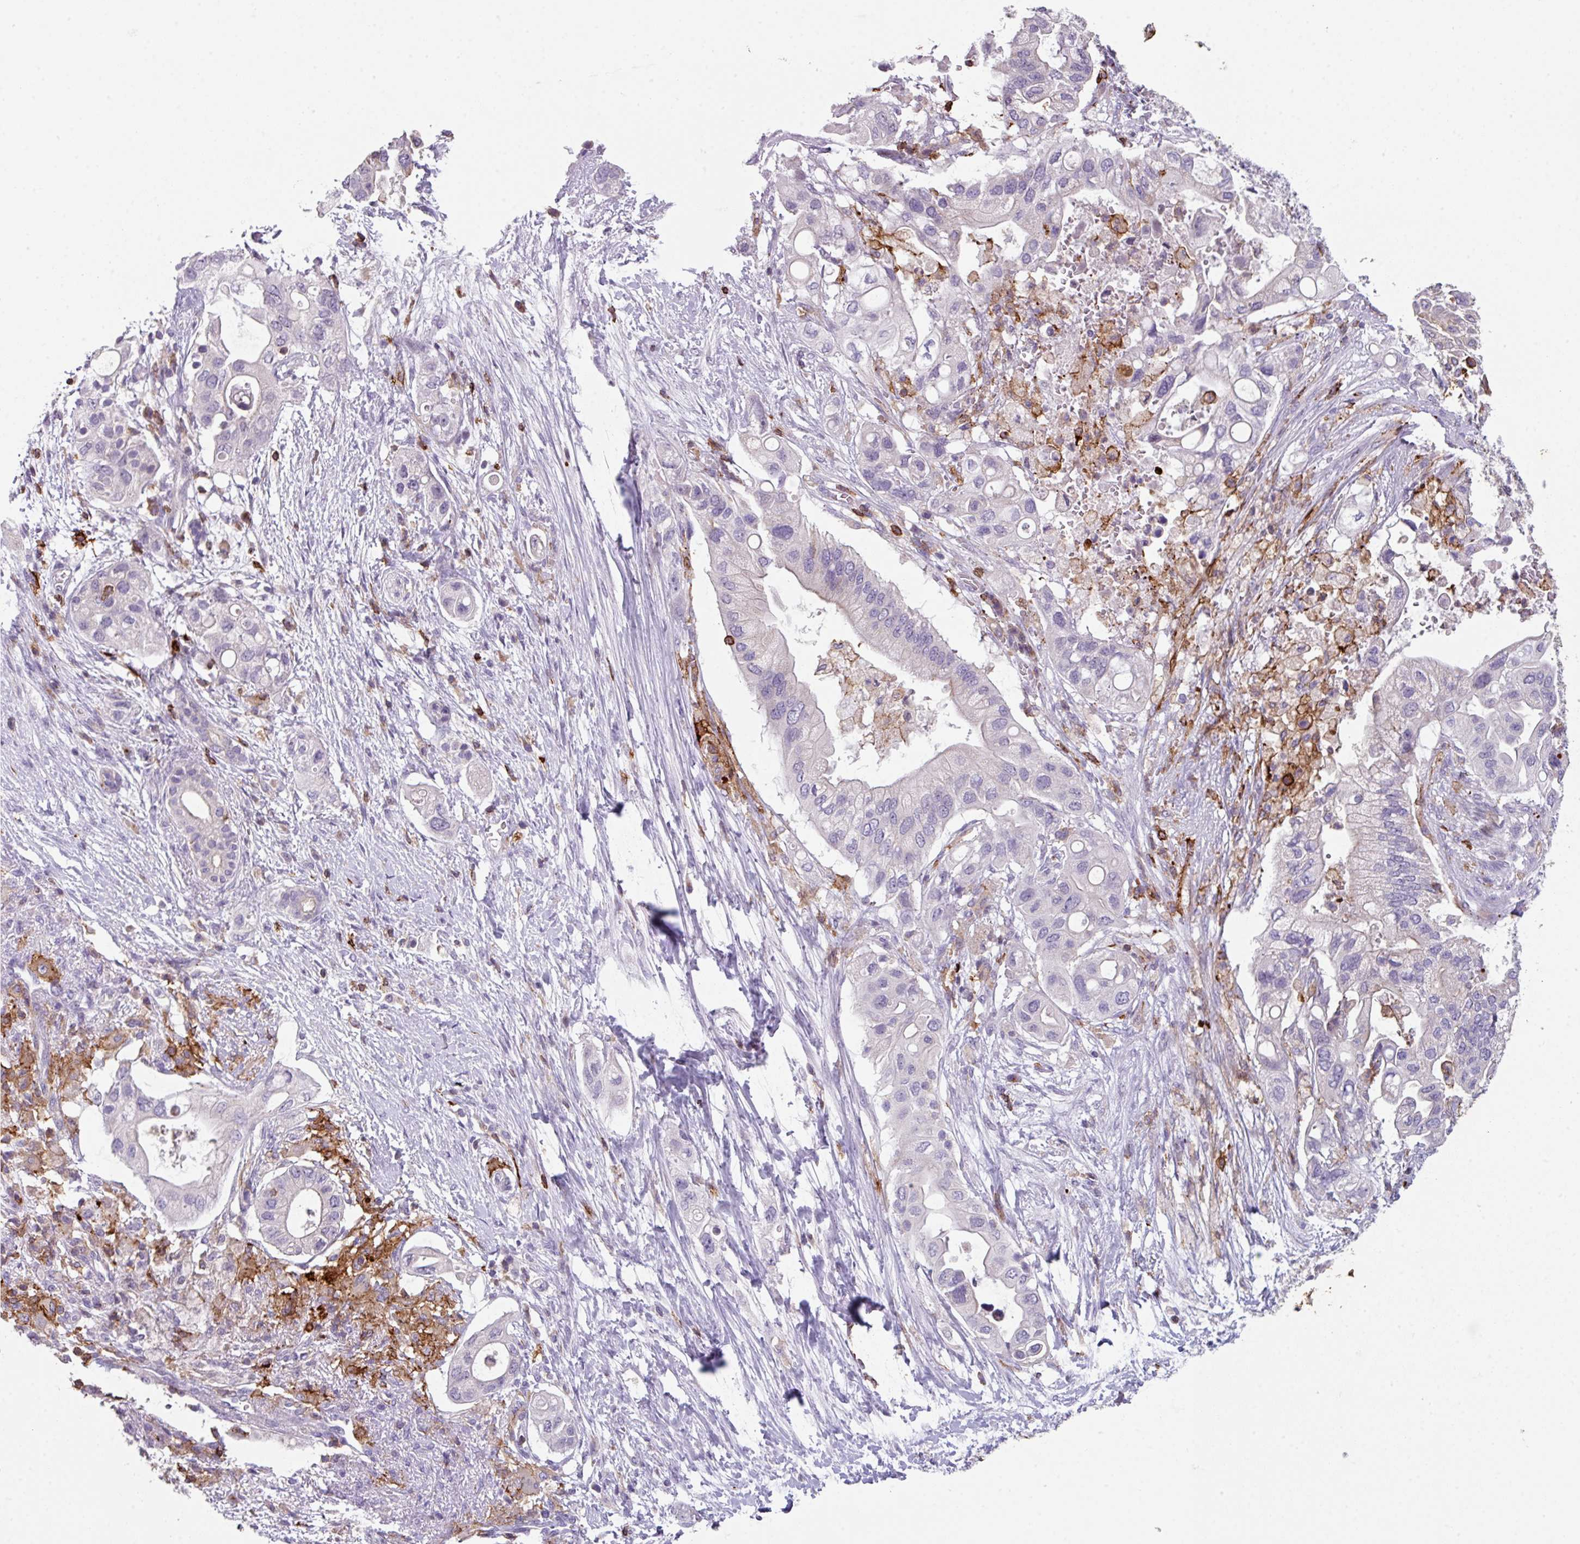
{"staining": {"intensity": "negative", "quantity": "none", "location": "none"}, "tissue": "pancreatic cancer", "cell_type": "Tumor cells", "image_type": "cancer", "snomed": [{"axis": "morphology", "description": "Adenocarcinoma, NOS"}, {"axis": "topography", "description": "Pancreas"}], "caption": "IHC histopathology image of human pancreatic adenocarcinoma stained for a protein (brown), which demonstrates no staining in tumor cells.", "gene": "NEDD9", "patient": {"sex": "female", "age": 72}}